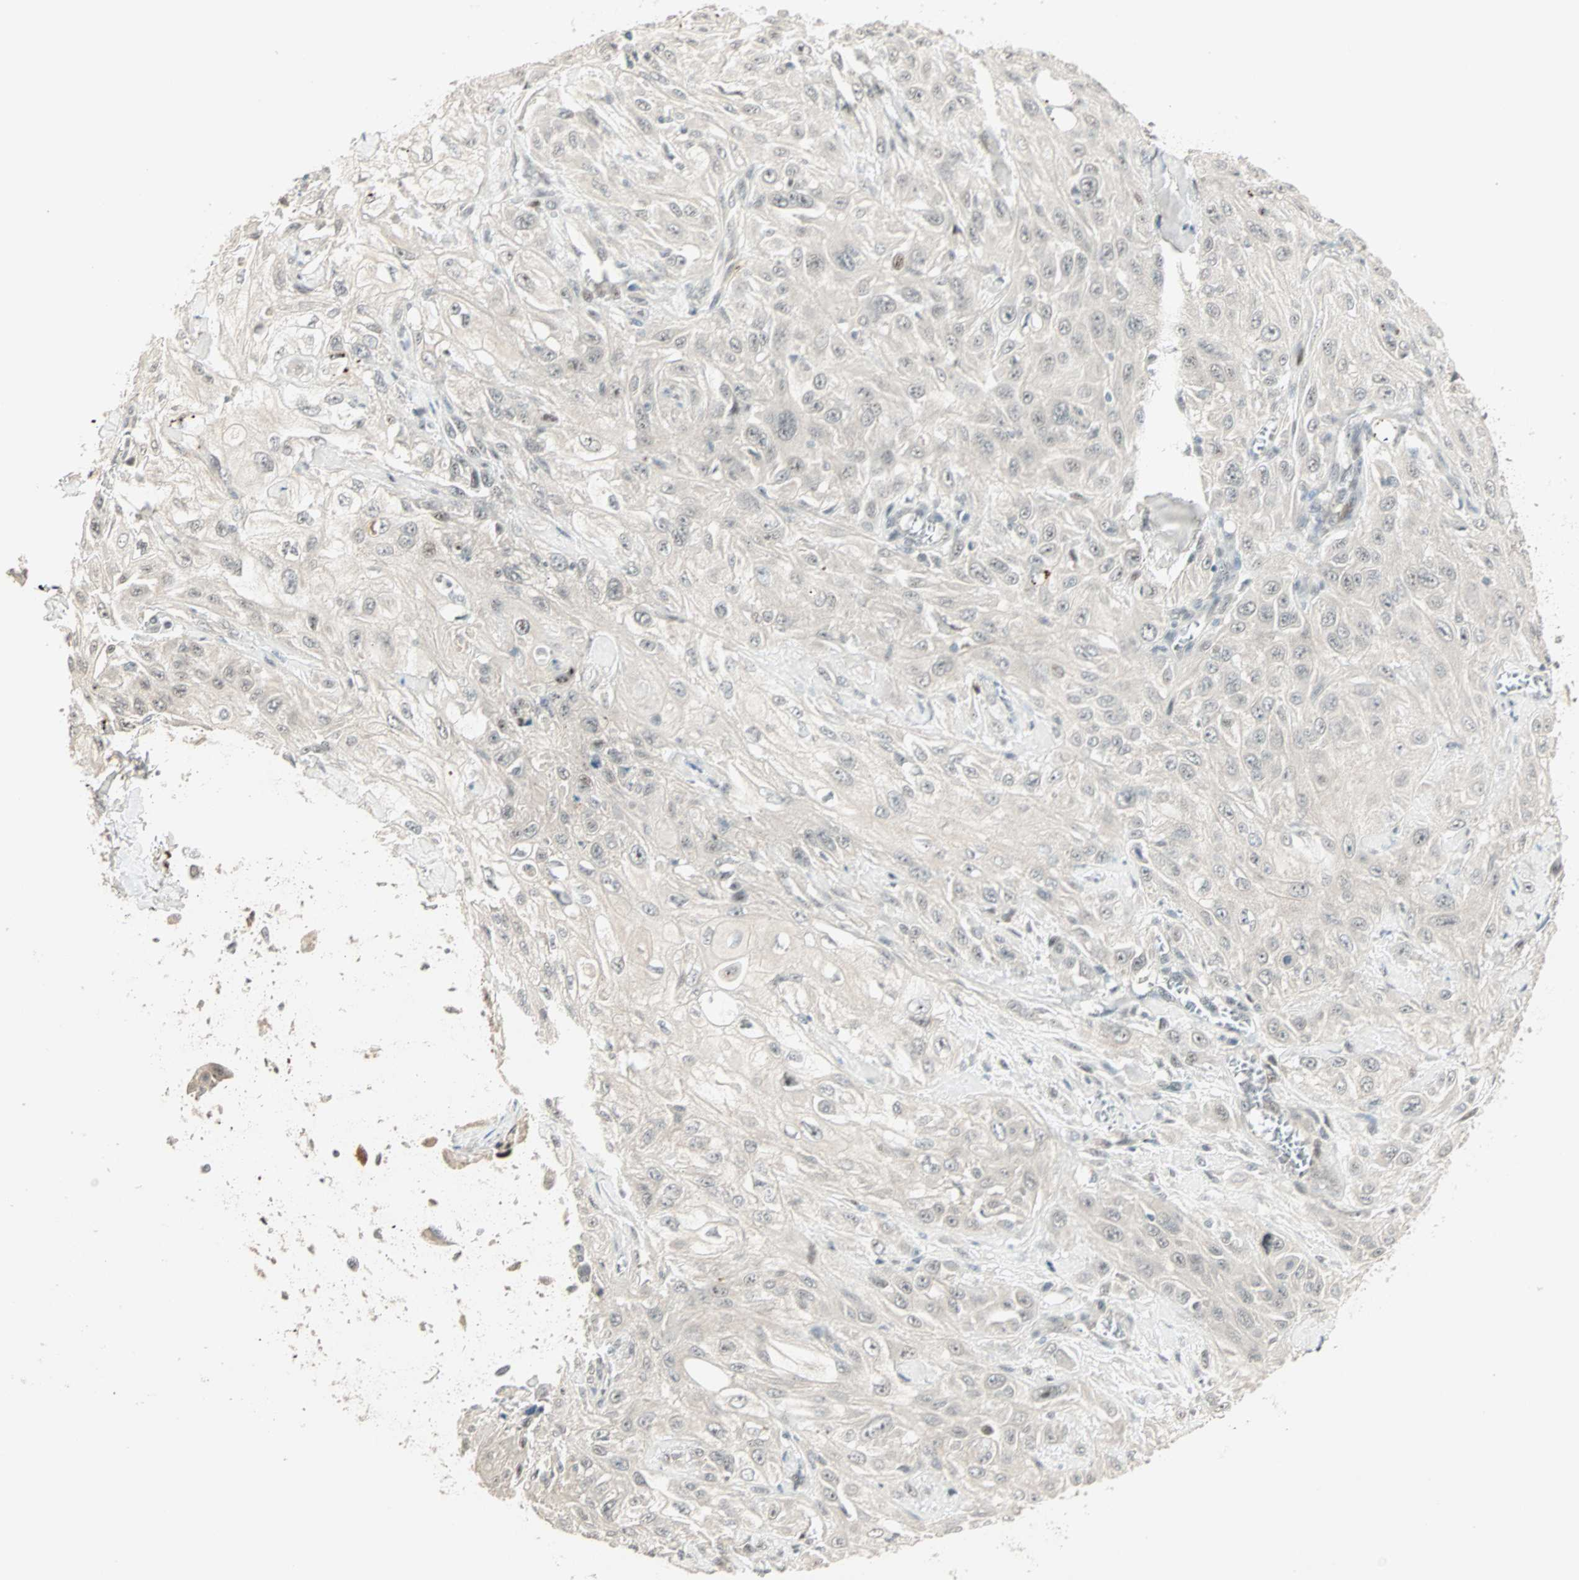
{"staining": {"intensity": "negative", "quantity": "none", "location": "none"}, "tissue": "skin cancer", "cell_type": "Tumor cells", "image_type": "cancer", "snomed": [{"axis": "morphology", "description": "Squamous cell carcinoma, NOS"}, {"axis": "morphology", "description": "Squamous cell carcinoma, metastatic, NOS"}, {"axis": "topography", "description": "Skin"}, {"axis": "topography", "description": "Lymph node"}], "caption": "IHC micrograph of human skin metastatic squamous cell carcinoma stained for a protein (brown), which reveals no expression in tumor cells. (DAB immunohistochemistry with hematoxylin counter stain).", "gene": "ACSL5", "patient": {"sex": "male", "age": 75}}